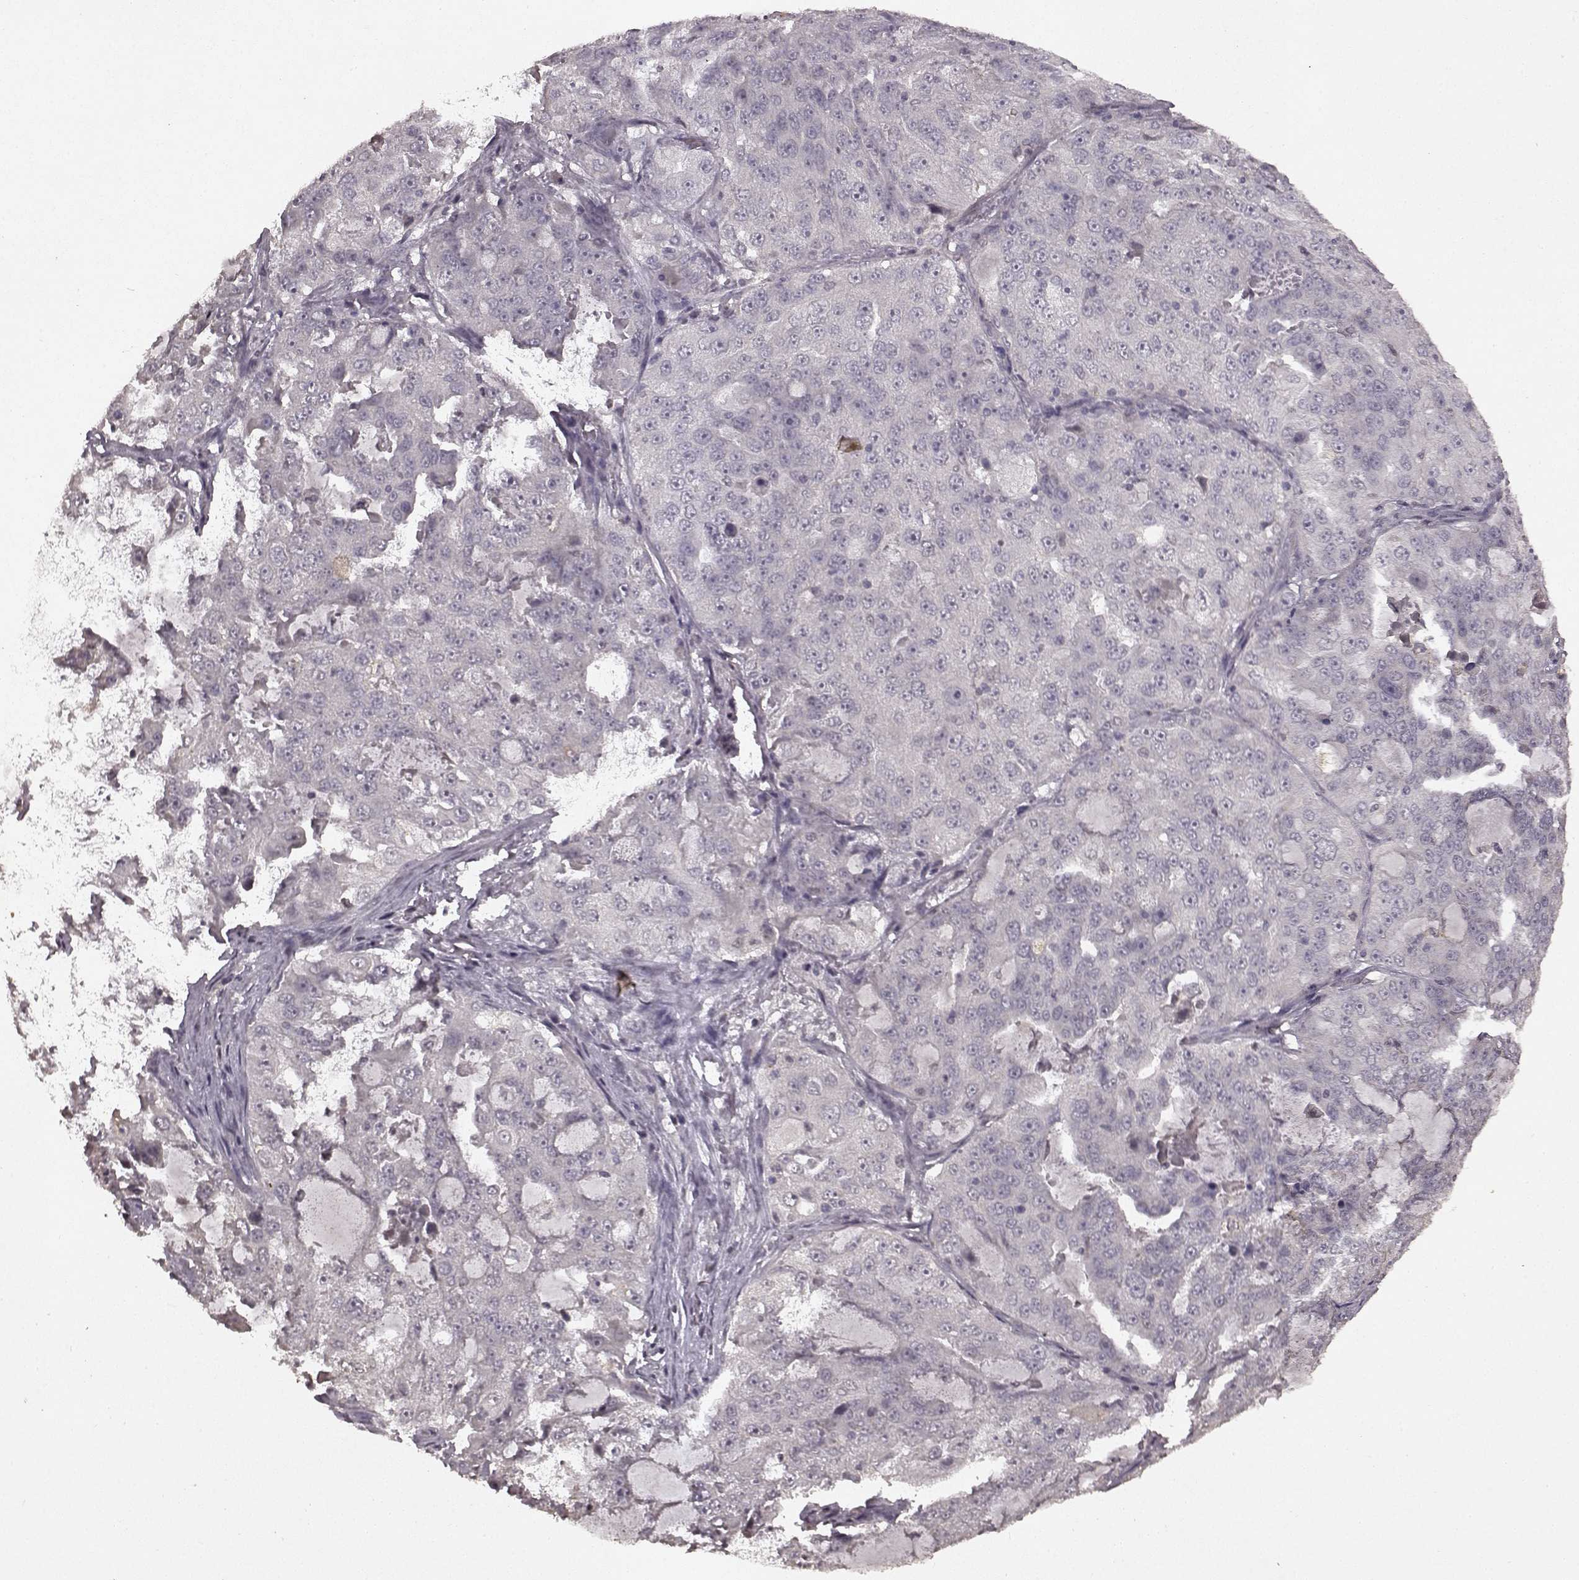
{"staining": {"intensity": "negative", "quantity": "none", "location": "none"}, "tissue": "lung cancer", "cell_type": "Tumor cells", "image_type": "cancer", "snomed": [{"axis": "morphology", "description": "Adenocarcinoma, NOS"}, {"axis": "topography", "description": "Lung"}], "caption": "There is no significant positivity in tumor cells of lung cancer (adenocarcinoma). The staining was performed using DAB (3,3'-diaminobenzidine) to visualize the protein expression in brown, while the nuclei were stained in blue with hematoxylin (Magnification: 20x).", "gene": "LHB", "patient": {"sex": "female", "age": 61}}